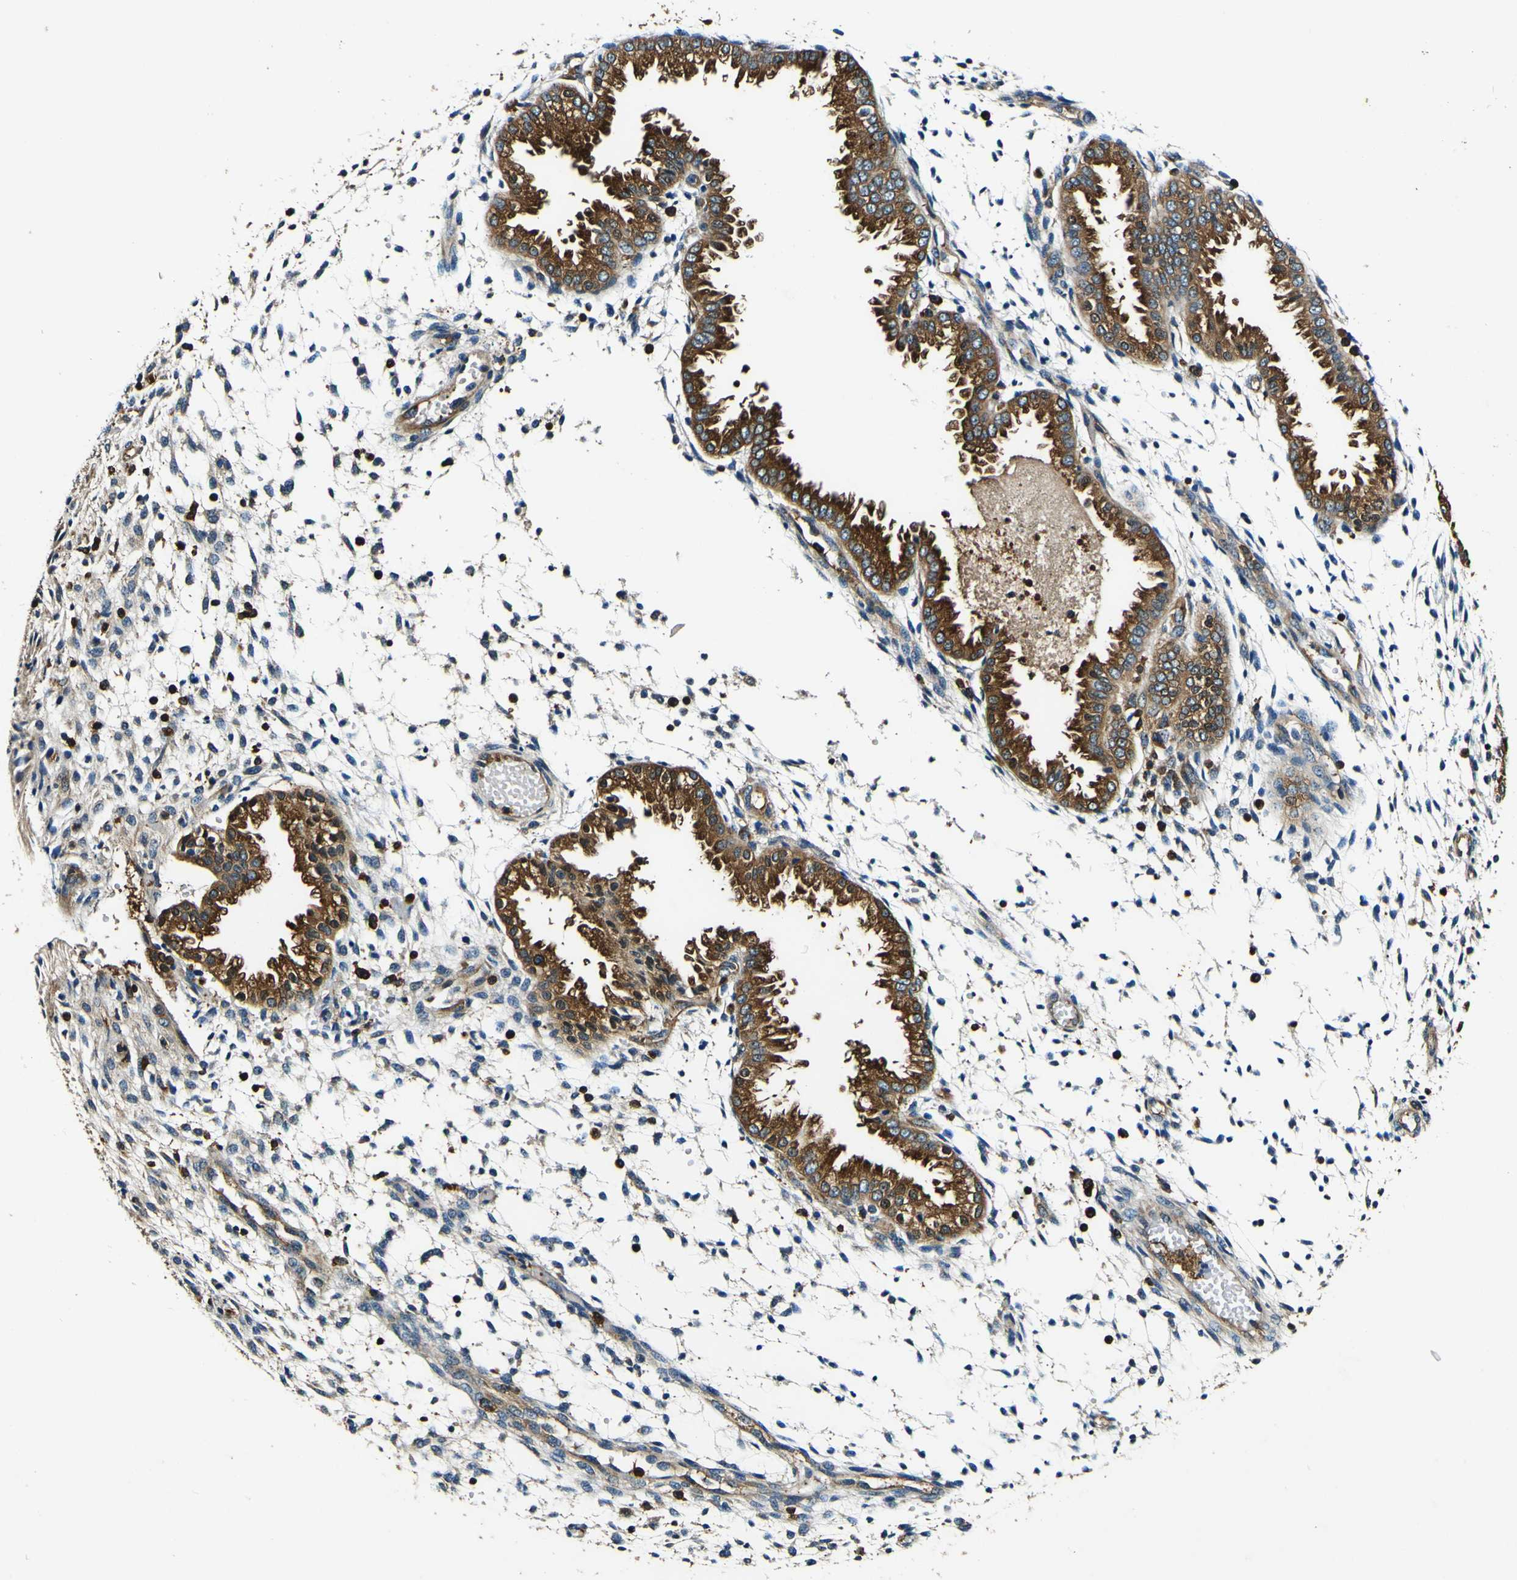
{"staining": {"intensity": "strong", "quantity": "<25%", "location": "cytoplasmic/membranous"}, "tissue": "endometrium", "cell_type": "Cells in endometrial stroma", "image_type": "normal", "snomed": [{"axis": "morphology", "description": "Normal tissue, NOS"}, {"axis": "topography", "description": "Endometrium"}], "caption": "Immunohistochemical staining of benign endometrium exhibits strong cytoplasmic/membranous protein positivity in about <25% of cells in endometrial stroma. The protein of interest is shown in brown color, while the nuclei are stained blue.", "gene": "RHOT2", "patient": {"sex": "female", "age": 33}}